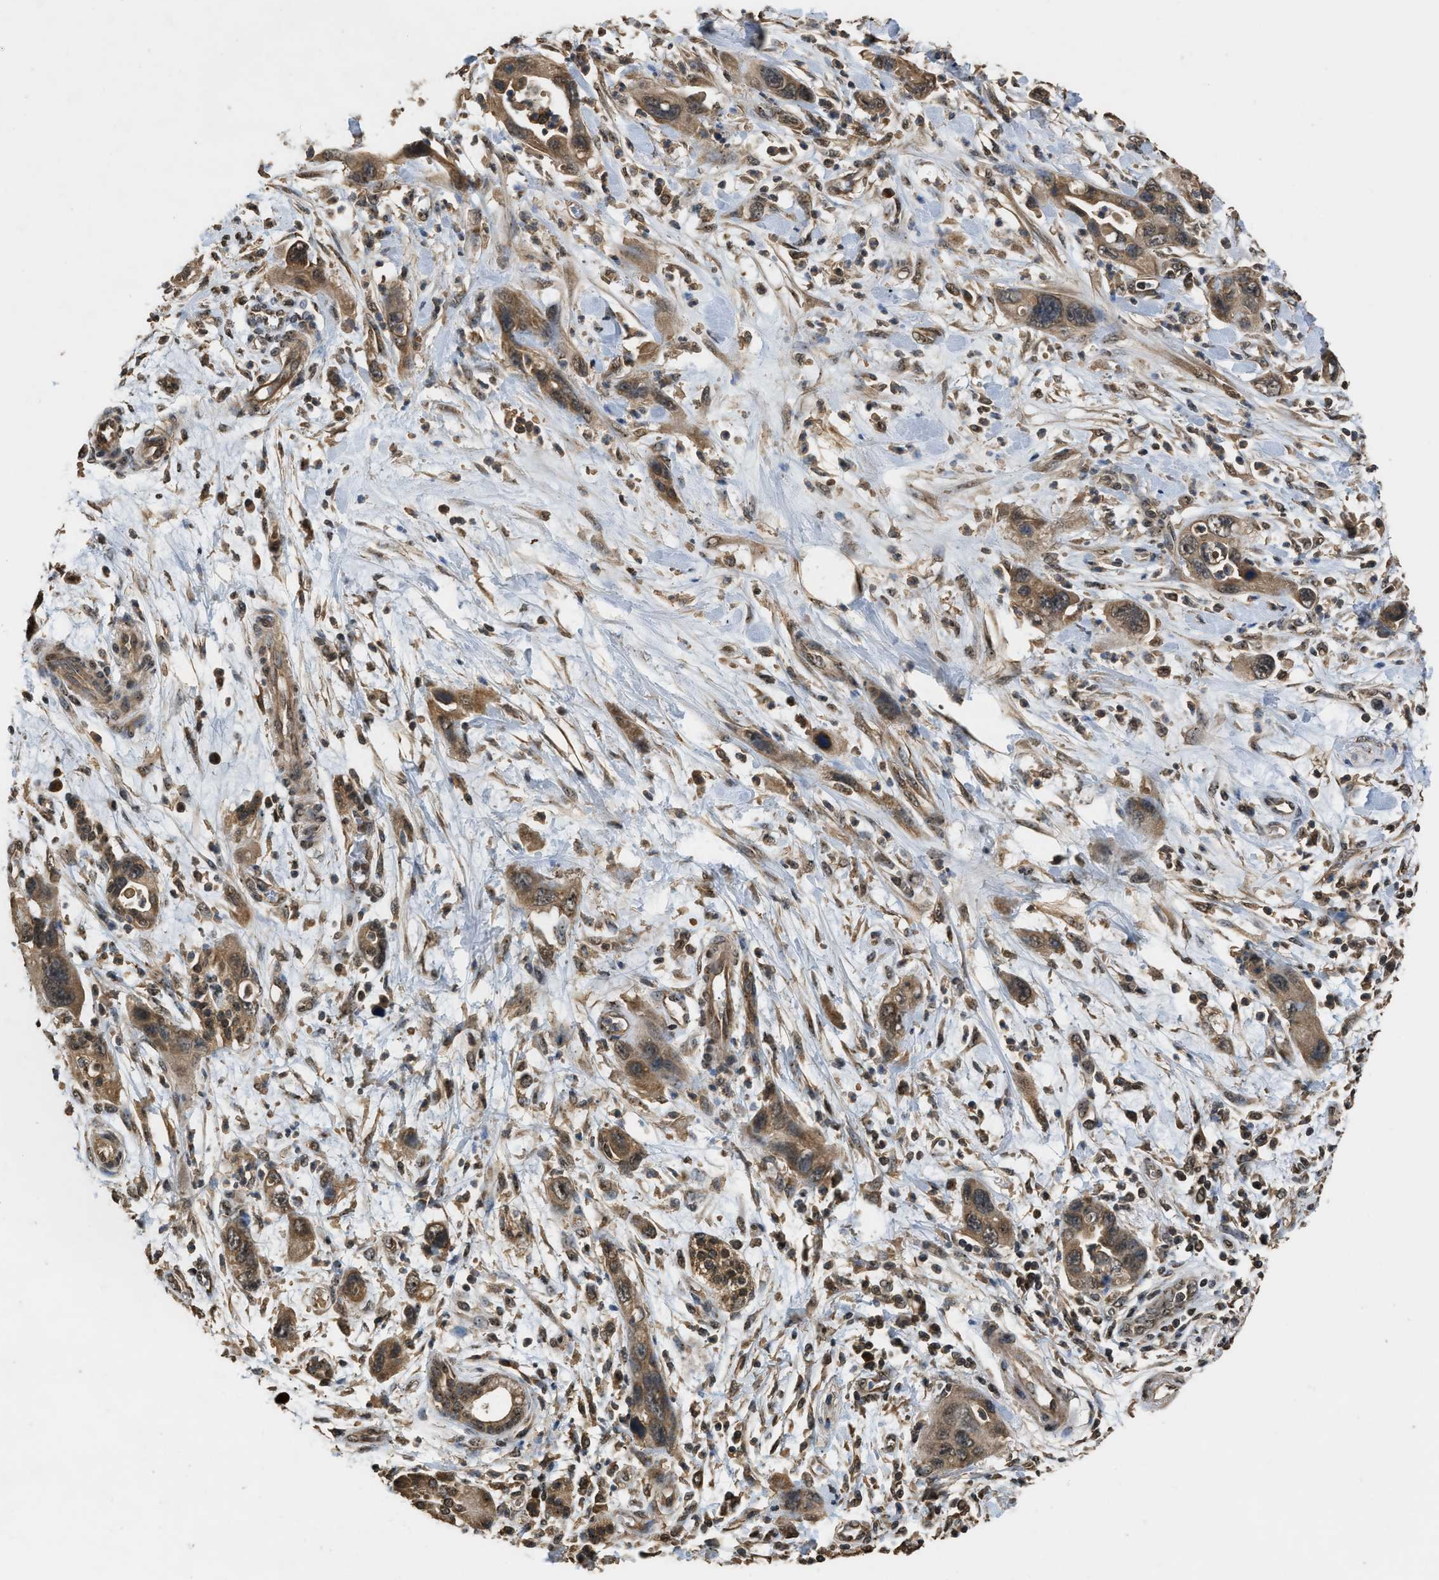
{"staining": {"intensity": "moderate", "quantity": ">75%", "location": "cytoplasmic/membranous"}, "tissue": "pancreatic cancer", "cell_type": "Tumor cells", "image_type": "cancer", "snomed": [{"axis": "morphology", "description": "Adenocarcinoma, NOS"}, {"axis": "topography", "description": "Pancreas"}], "caption": "Pancreatic cancer (adenocarcinoma) stained with DAB immunohistochemistry (IHC) reveals medium levels of moderate cytoplasmic/membranous staining in approximately >75% of tumor cells.", "gene": "DENND6B", "patient": {"sex": "female", "age": 70}}